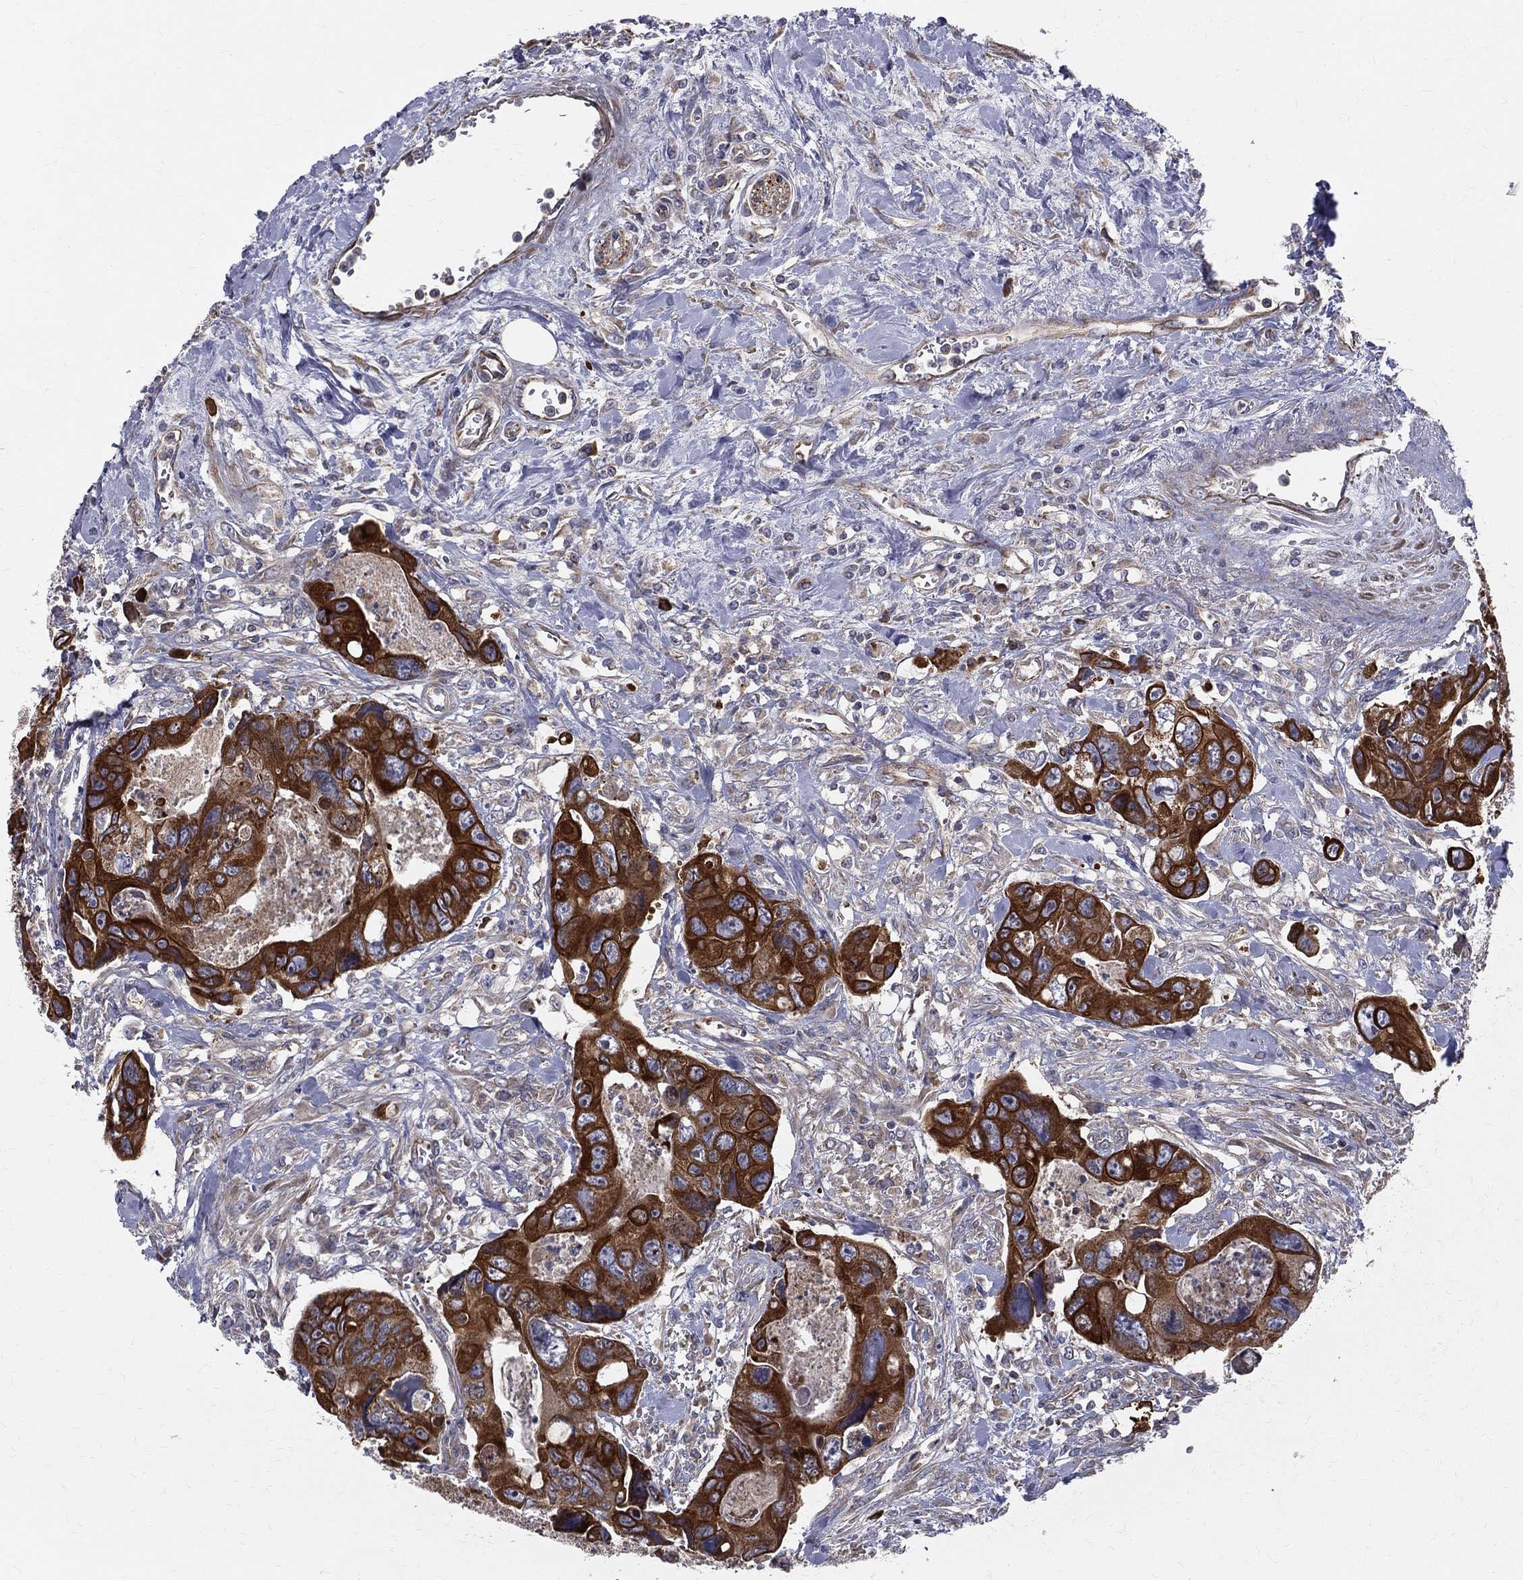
{"staining": {"intensity": "strong", "quantity": ">75%", "location": "cytoplasmic/membranous"}, "tissue": "colorectal cancer", "cell_type": "Tumor cells", "image_type": "cancer", "snomed": [{"axis": "morphology", "description": "Adenocarcinoma, NOS"}, {"axis": "topography", "description": "Rectum"}], "caption": "A high-resolution micrograph shows immunohistochemistry staining of colorectal cancer (adenocarcinoma), which displays strong cytoplasmic/membranous staining in about >75% of tumor cells.", "gene": "MIX23", "patient": {"sex": "male", "age": 62}}